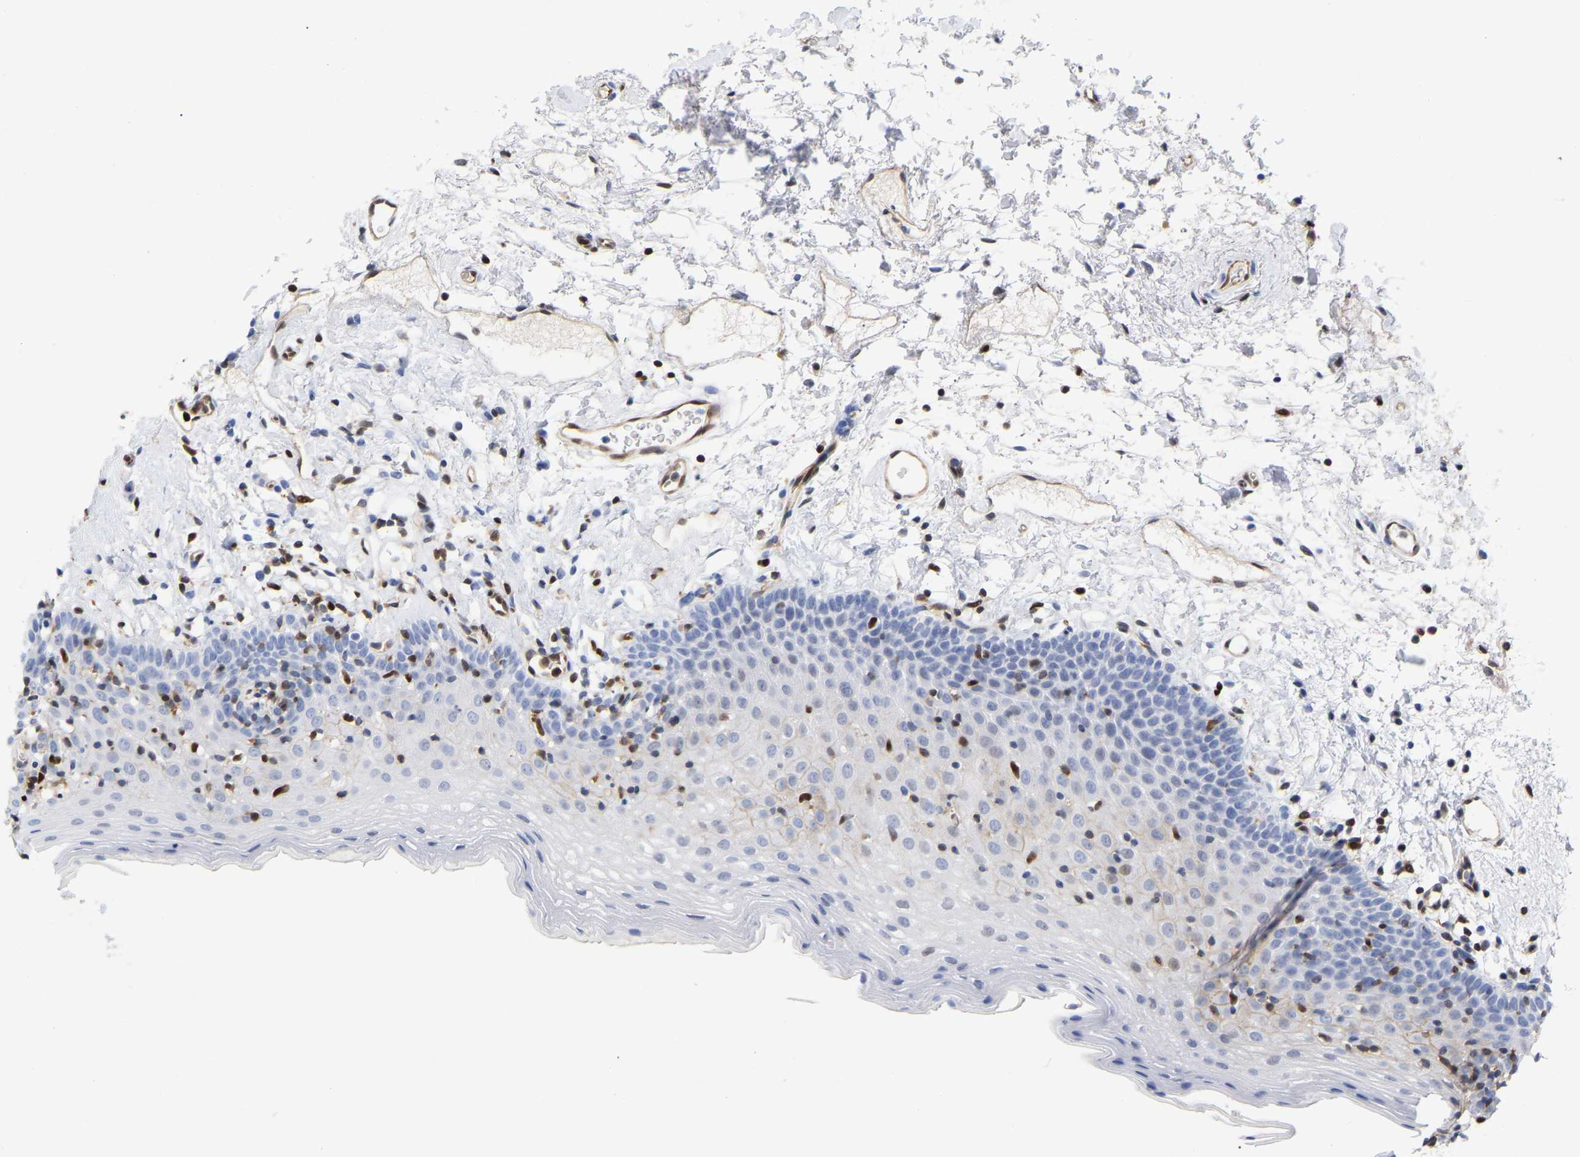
{"staining": {"intensity": "negative", "quantity": "none", "location": "none"}, "tissue": "oral mucosa", "cell_type": "Squamous epithelial cells", "image_type": "normal", "snomed": [{"axis": "morphology", "description": "Normal tissue, NOS"}, {"axis": "topography", "description": "Oral tissue"}], "caption": "Histopathology image shows no significant protein positivity in squamous epithelial cells of unremarkable oral mucosa. Brightfield microscopy of immunohistochemistry stained with DAB (brown) and hematoxylin (blue), captured at high magnification.", "gene": "GIMAP4", "patient": {"sex": "male", "age": 66}}